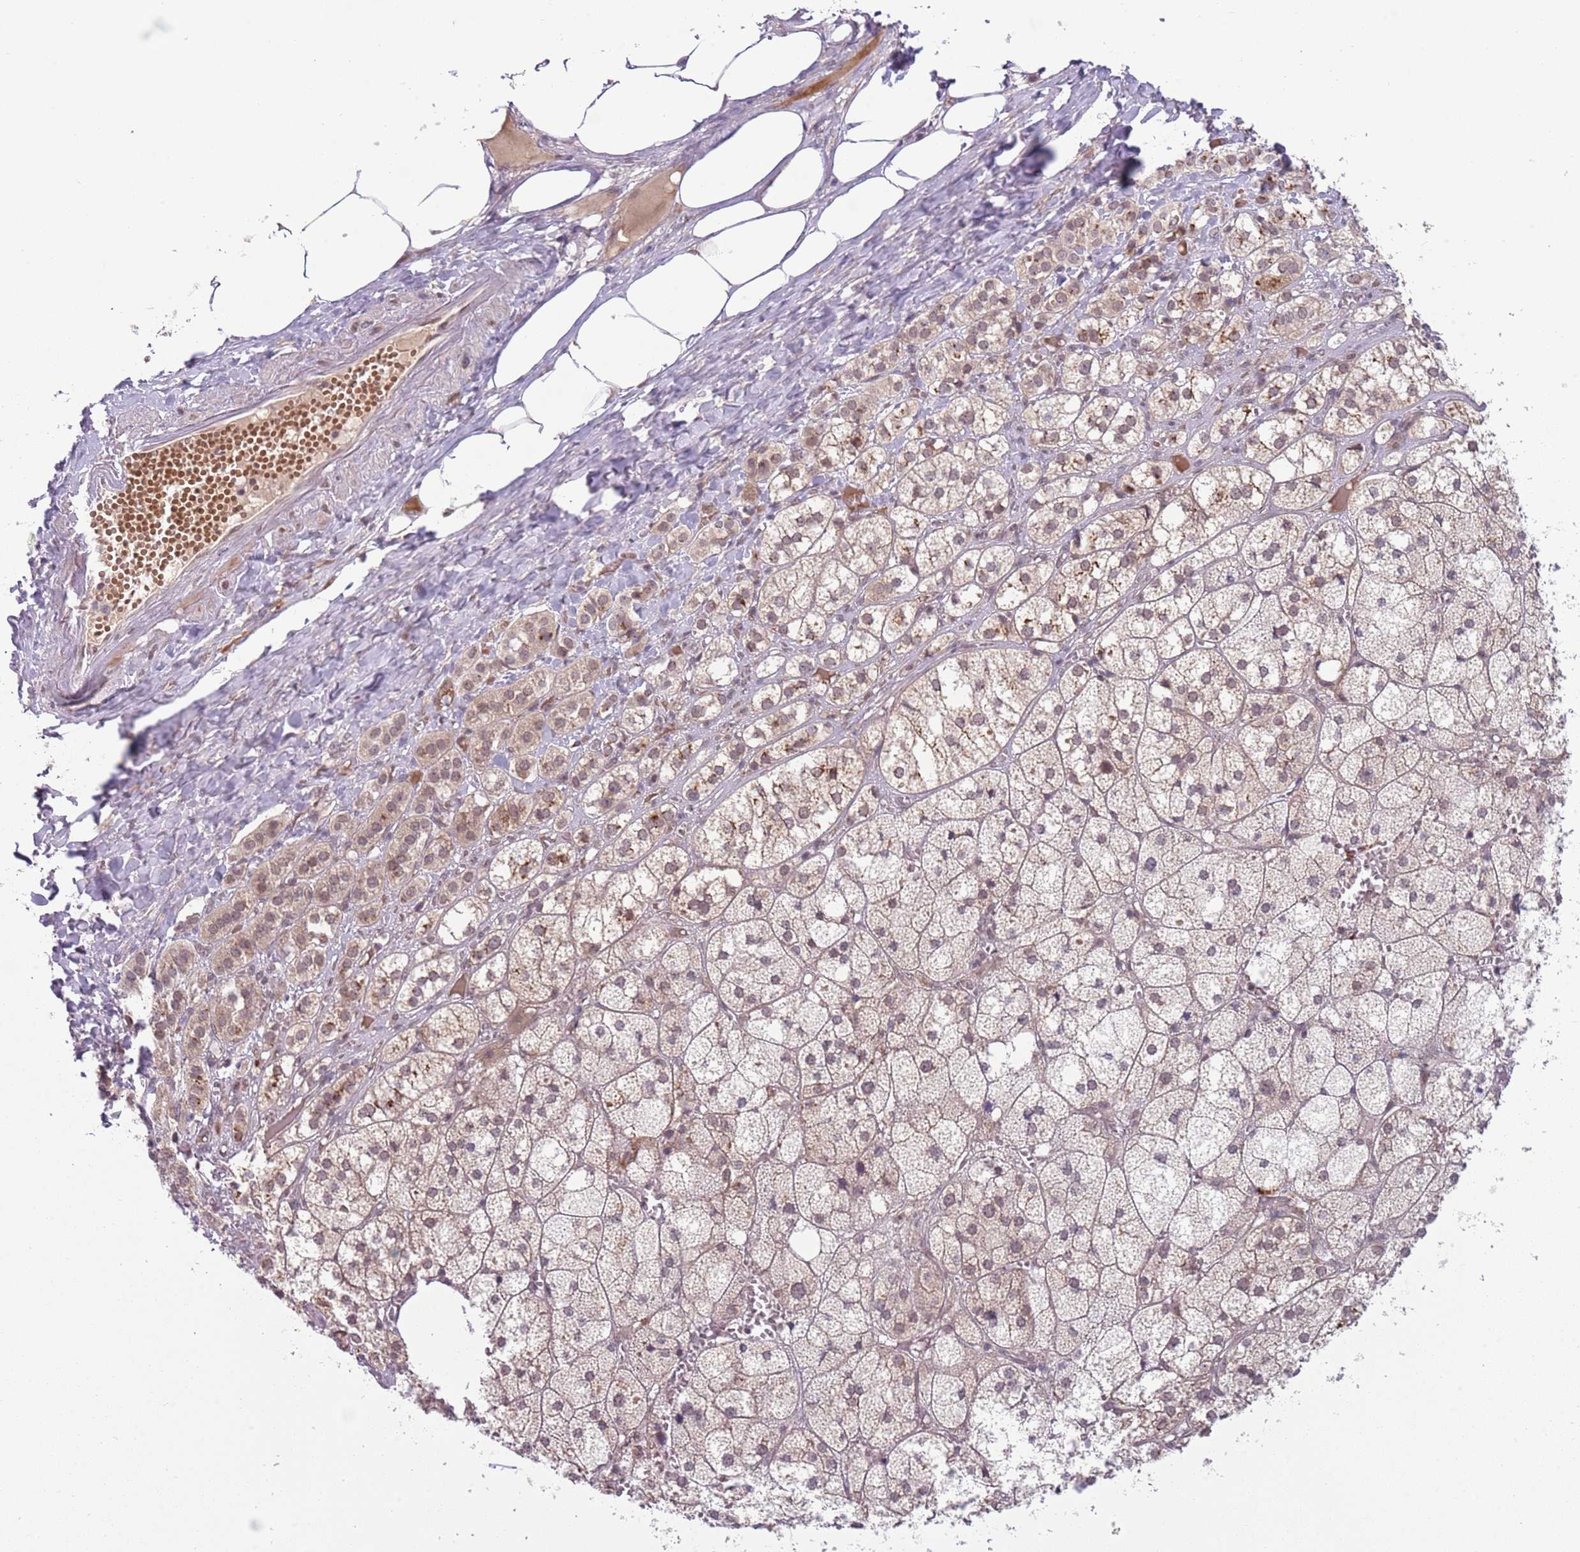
{"staining": {"intensity": "weak", "quantity": "25%-75%", "location": "cytoplasmic/membranous"}, "tissue": "adrenal gland", "cell_type": "Glandular cells", "image_type": "normal", "snomed": [{"axis": "morphology", "description": "Normal tissue, NOS"}, {"axis": "topography", "description": "Adrenal gland"}], "caption": "Immunohistochemistry (IHC) micrograph of unremarkable human adrenal gland stained for a protein (brown), which shows low levels of weak cytoplasmic/membranous expression in approximately 25%-75% of glandular cells.", "gene": "TM2D1", "patient": {"sex": "female", "age": 61}}